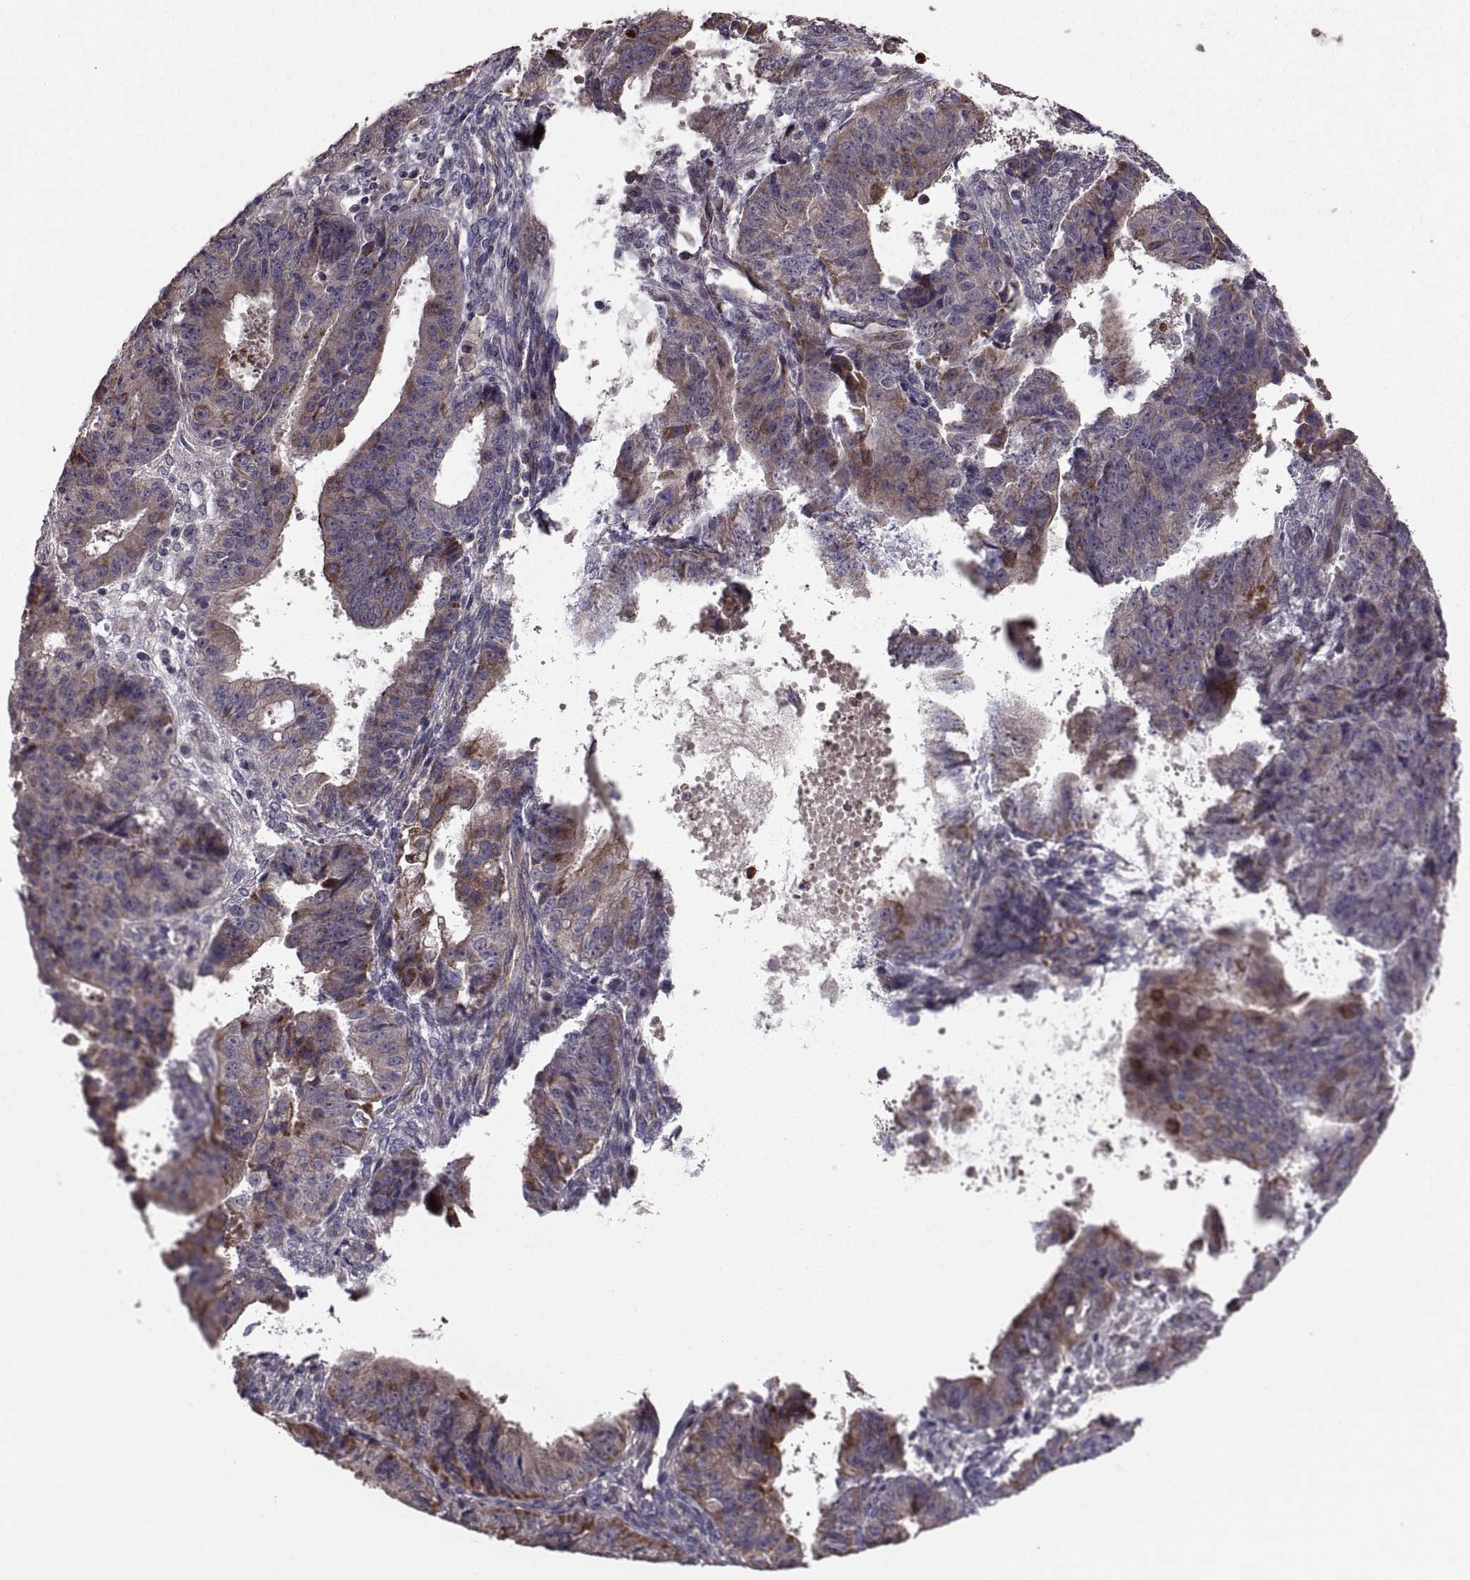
{"staining": {"intensity": "moderate", "quantity": "<25%", "location": "cytoplasmic/membranous"}, "tissue": "ovarian cancer", "cell_type": "Tumor cells", "image_type": "cancer", "snomed": [{"axis": "morphology", "description": "Carcinoma, endometroid"}, {"axis": "topography", "description": "Ovary"}], "caption": "Brown immunohistochemical staining in human ovarian cancer exhibits moderate cytoplasmic/membranous expression in about <25% of tumor cells.", "gene": "PMM2", "patient": {"sex": "female", "age": 42}}